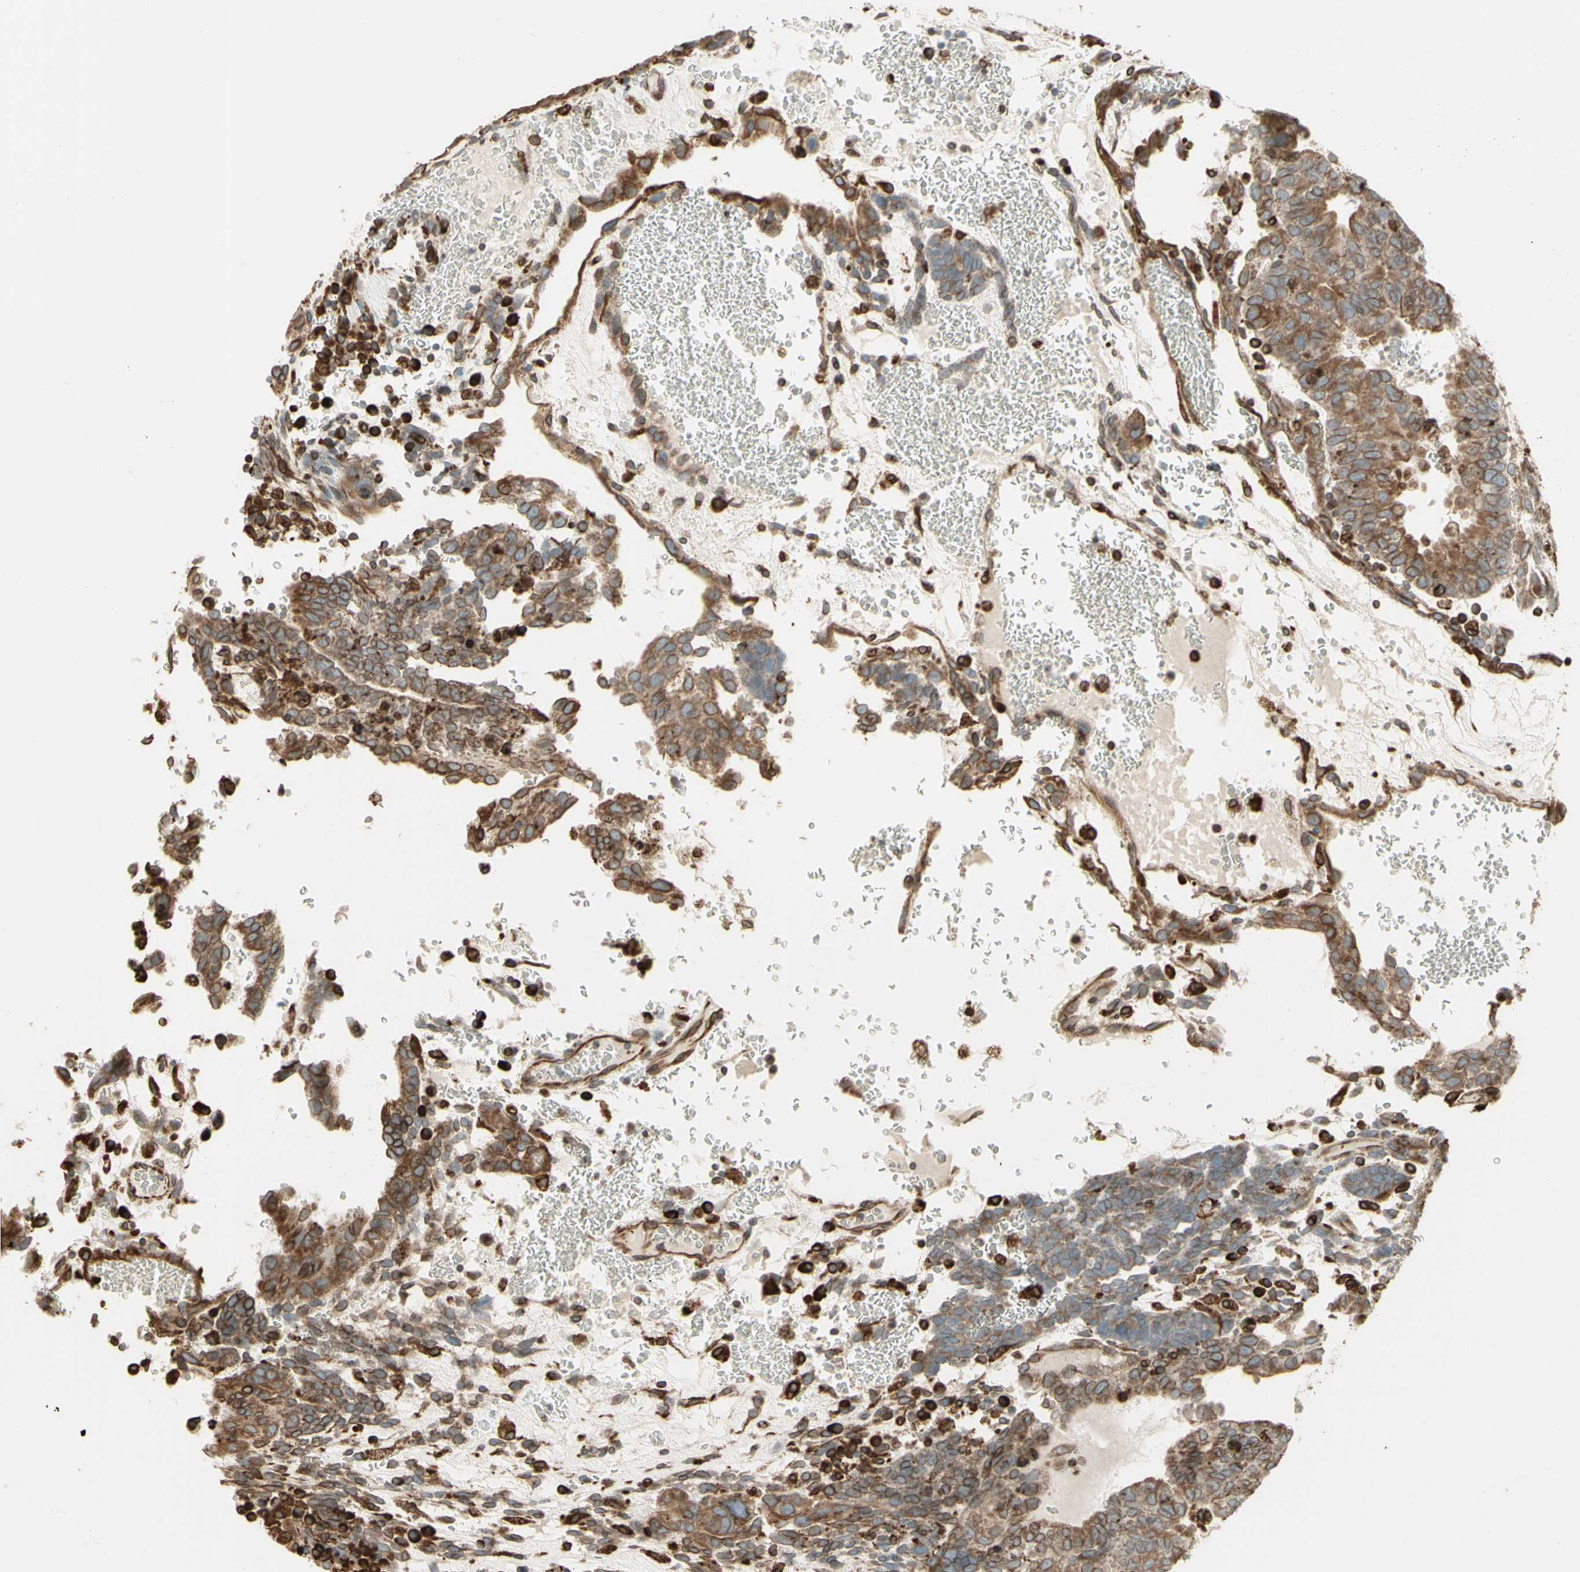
{"staining": {"intensity": "moderate", "quantity": ">75%", "location": "cytoplasmic/membranous"}, "tissue": "testis cancer", "cell_type": "Tumor cells", "image_type": "cancer", "snomed": [{"axis": "morphology", "description": "Seminoma, NOS"}, {"axis": "morphology", "description": "Carcinoma, Embryonal, NOS"}, {"axis": "topography", "description": "Testis"}], "caption": "The photomicrograph demonstrates staining of seminoma (testis), revealing moderate cytoplasmic/membranous protein expression (brown color) within tumor cells.", "gene": "CANX", "patient": {"sex": "male", "age": 52}}